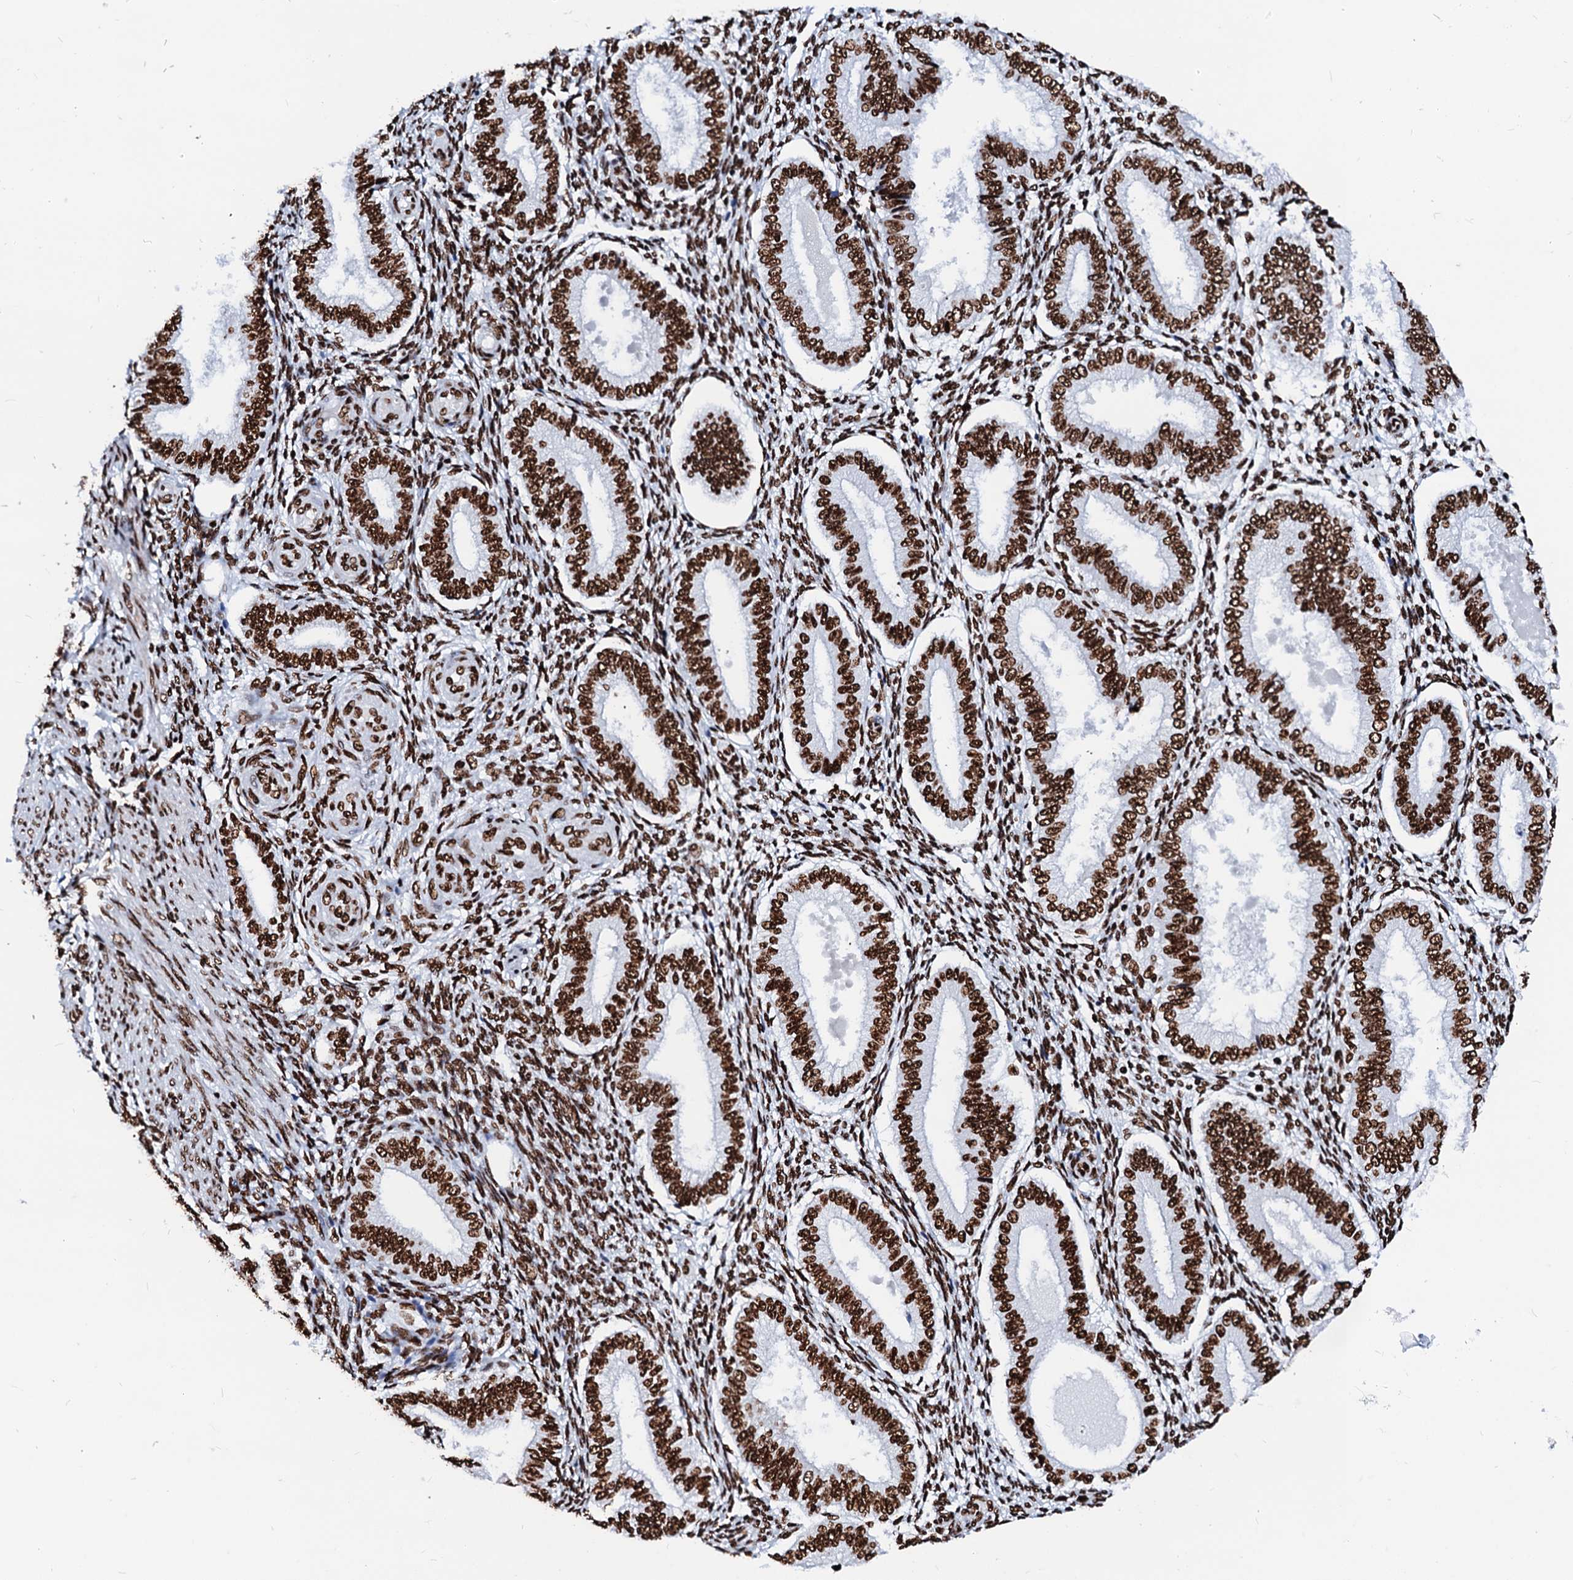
{"staining": {"intensity": "strong", "quantity": ">75%", "location": "nuclear"}, "tissue": "endometrium", "cell_type": "Cells in endometrial stroma", "image_type": "normal", "snomed": [{"axis": "morphology", "description": "Normal tissue, NOS"}, {"axis": "topography", "description": "Endometrium"}], "caption": "Immunohistochemistry staining of unremarkable endometrium, which demonstrates high levels of strong nuclear positivity in approximately >75% of cells in endometrial stroma indicating strong nuclear protein expression. The staining was performed using DAB (brown) for protein detection and nuclei were counterstained in hematoxylin (blue).", "gene": "RALY", "patient": {"sex": "female", "age": 39}}